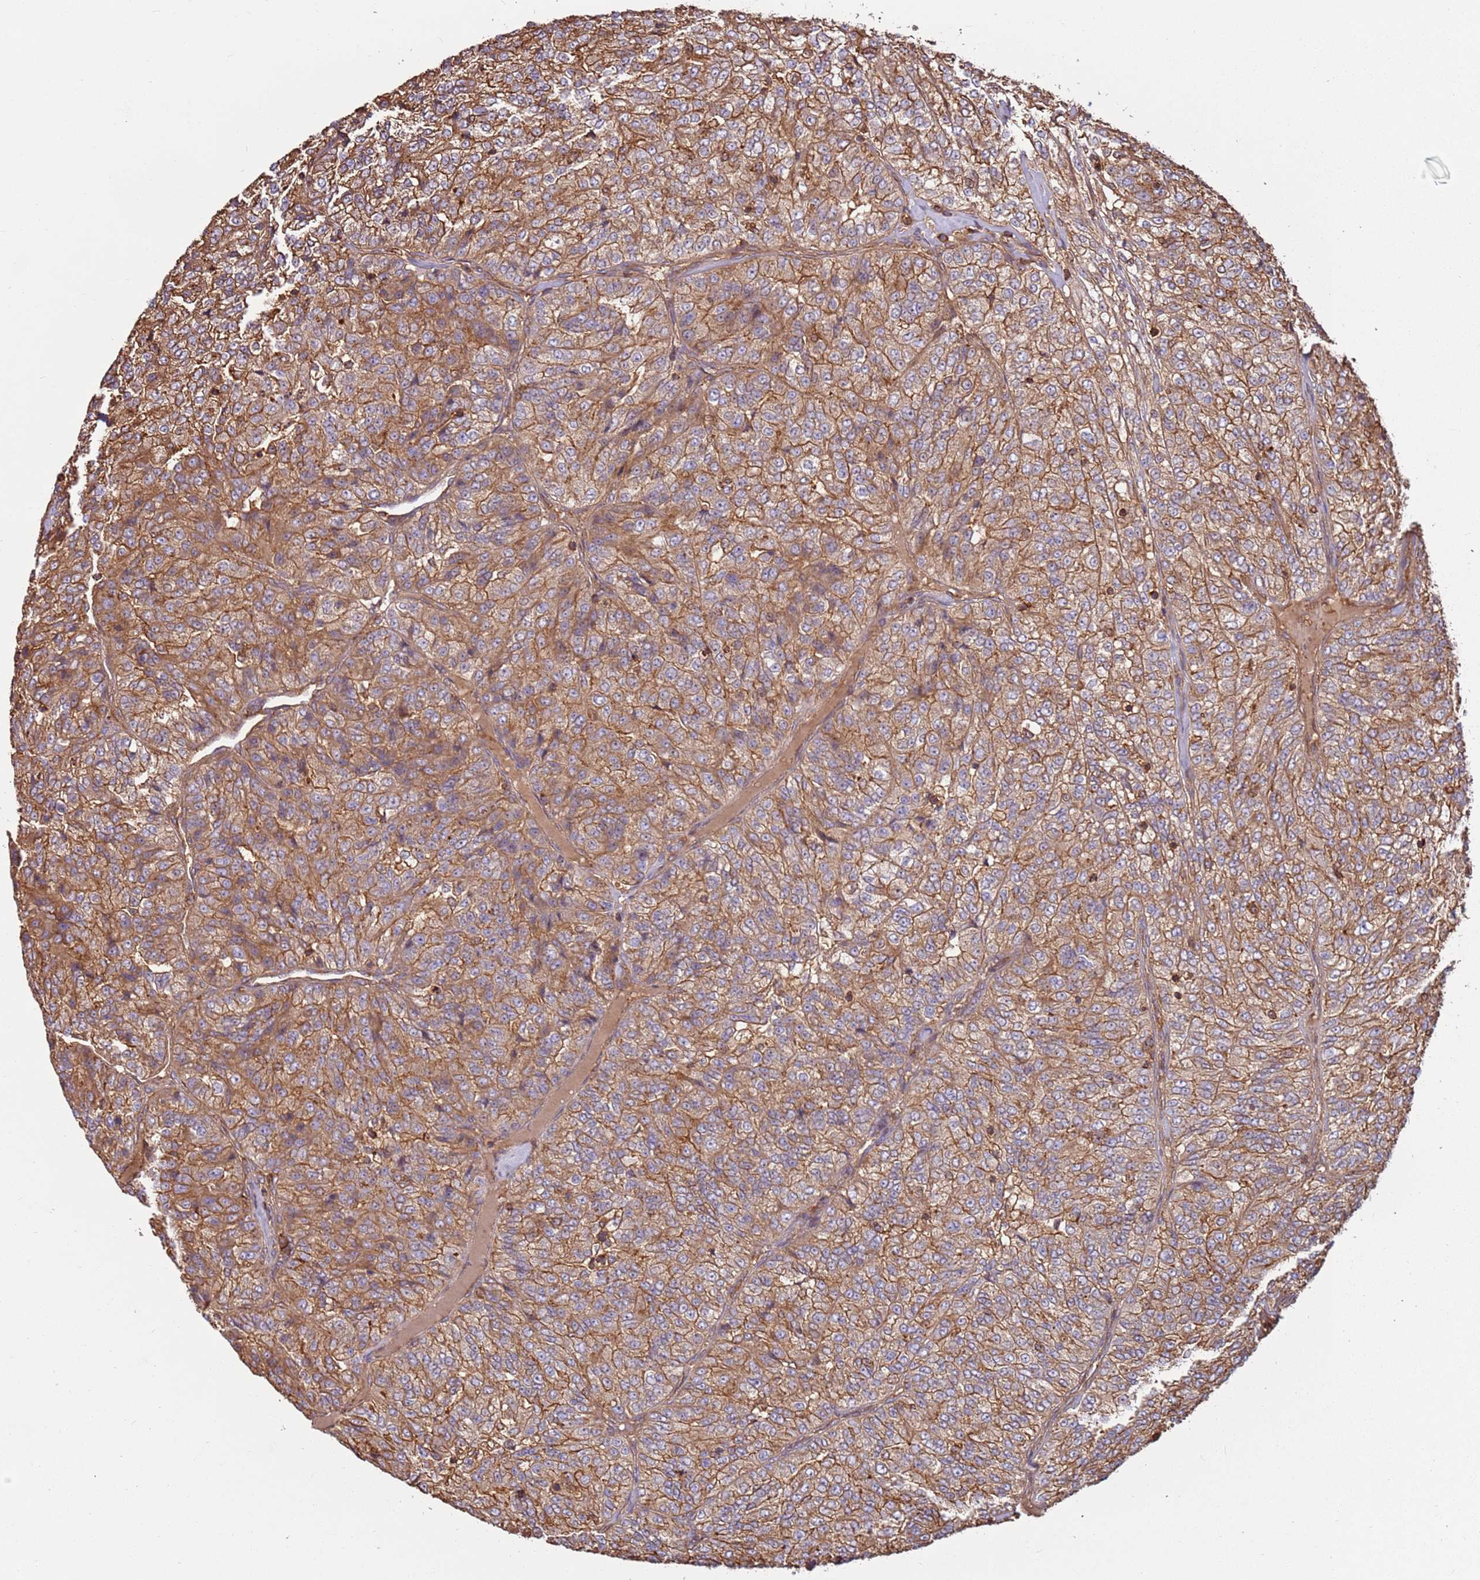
{"staining": {"intensity": "moderate", "quantity": ">75%", "location": "cytoplasmic/membranous"}, "tissue": "renal cancer", "cell_type": "Tumor cells", "image_type": "cancer", "snomed": [{"axis": "morphology", "description": "Adenocarcinoma, NOS"}, {"axis": "topography", "description": "Kidney"}], "caption": "Immunohistochemical staining of human adenocarcinoma (renal) reveals medium levels of moderate cytoplasmic/membranous positivity in approximately >75% of tumor cells.", "gene": "ACVR2A", "patient": {"sex": "female", "age": 63}}